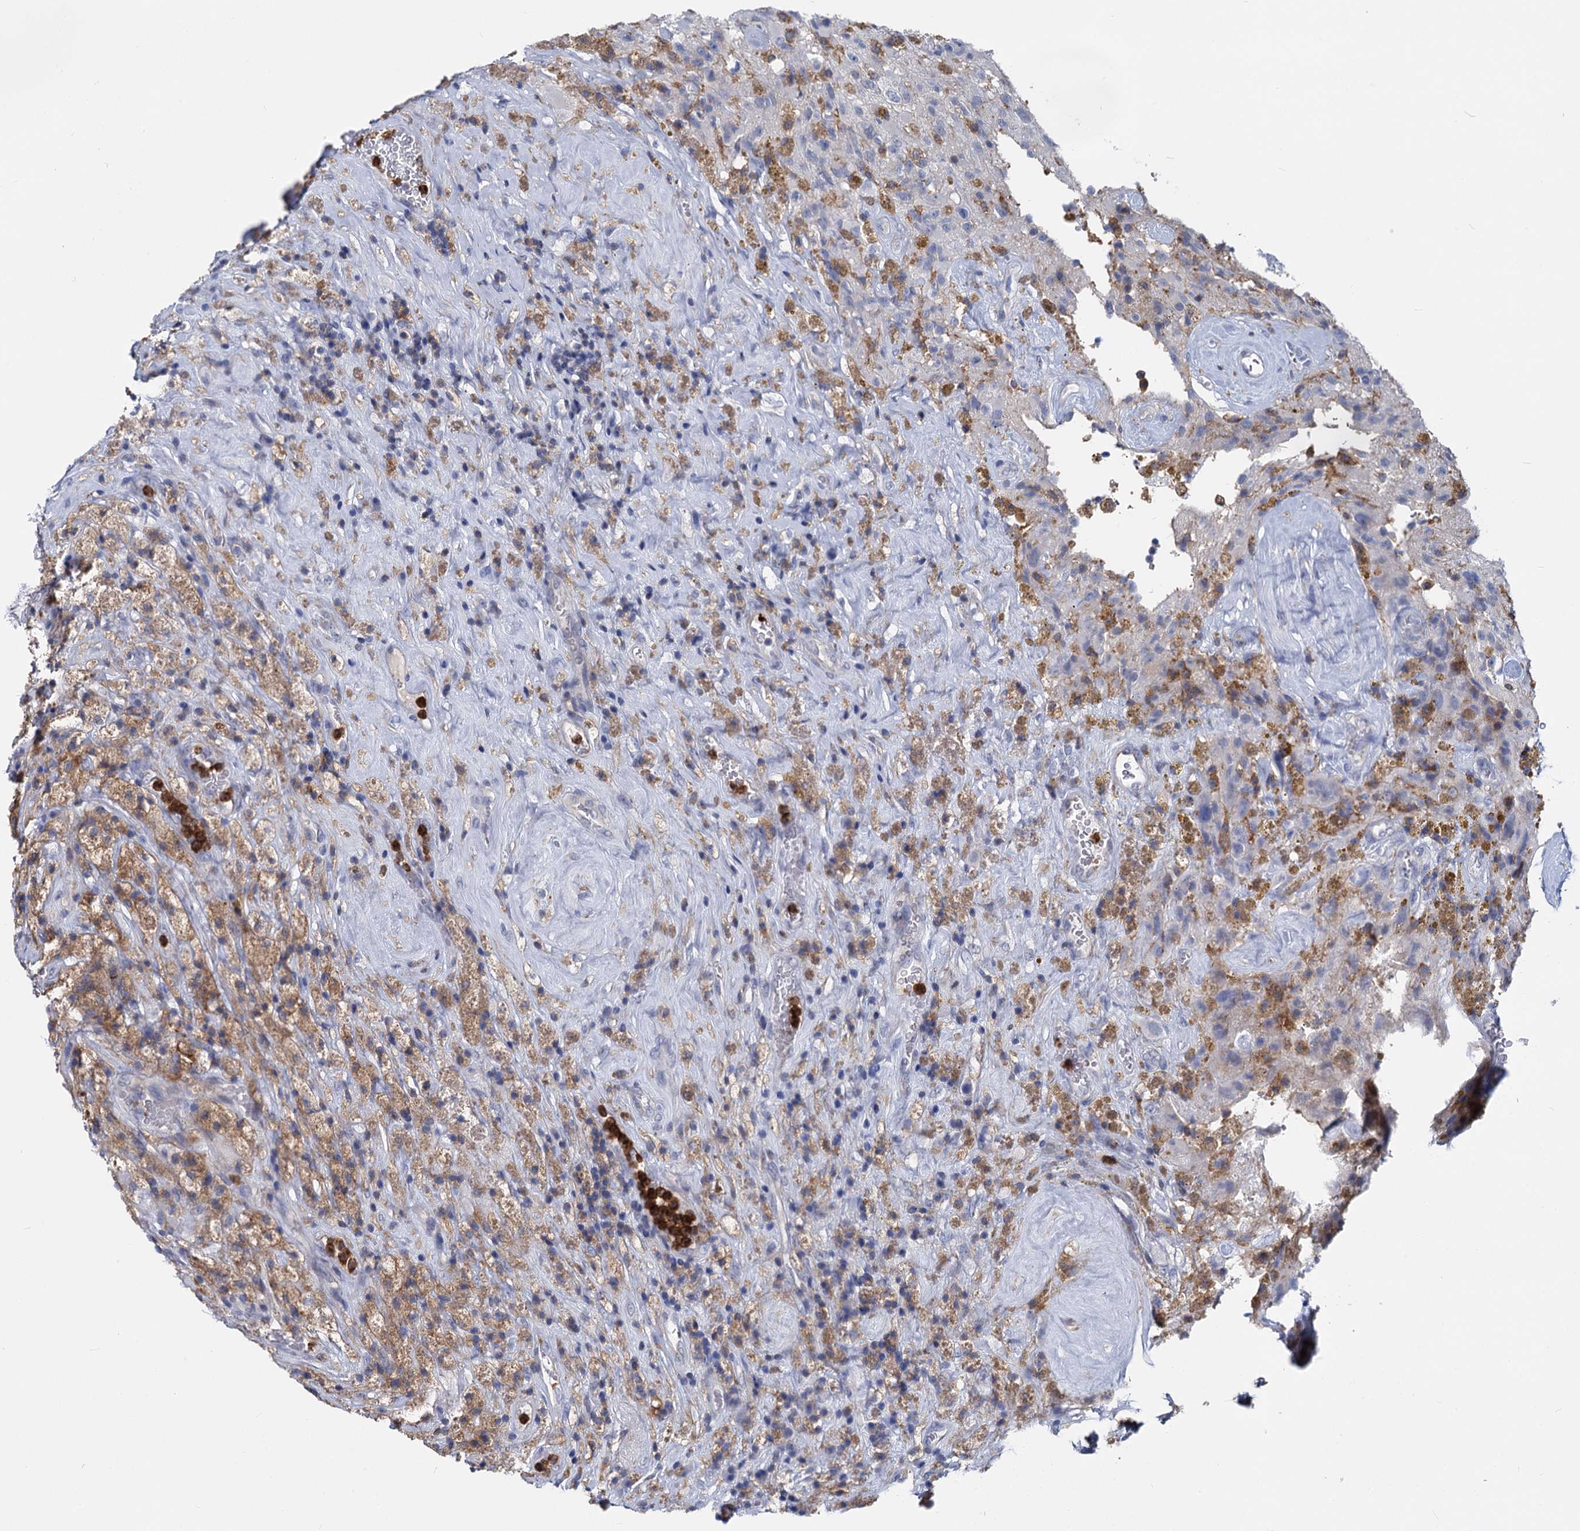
{"staining": {"intensity": "negative", "quantity": "none", "location": "none"}, "tissue": "glioma", "cell_type": "Tumor cells", "image_type": "cancer", "snomed": [{"axis": "morphology", "description": "Glioma, malignant, High grade"}, {"axis": "topography", "description": "Brain"}], "caption": "An image of human glioma is negative for staining in tumor cells.", "gene": "RHOG", "patient": {"sex": "male", "age": 69}}